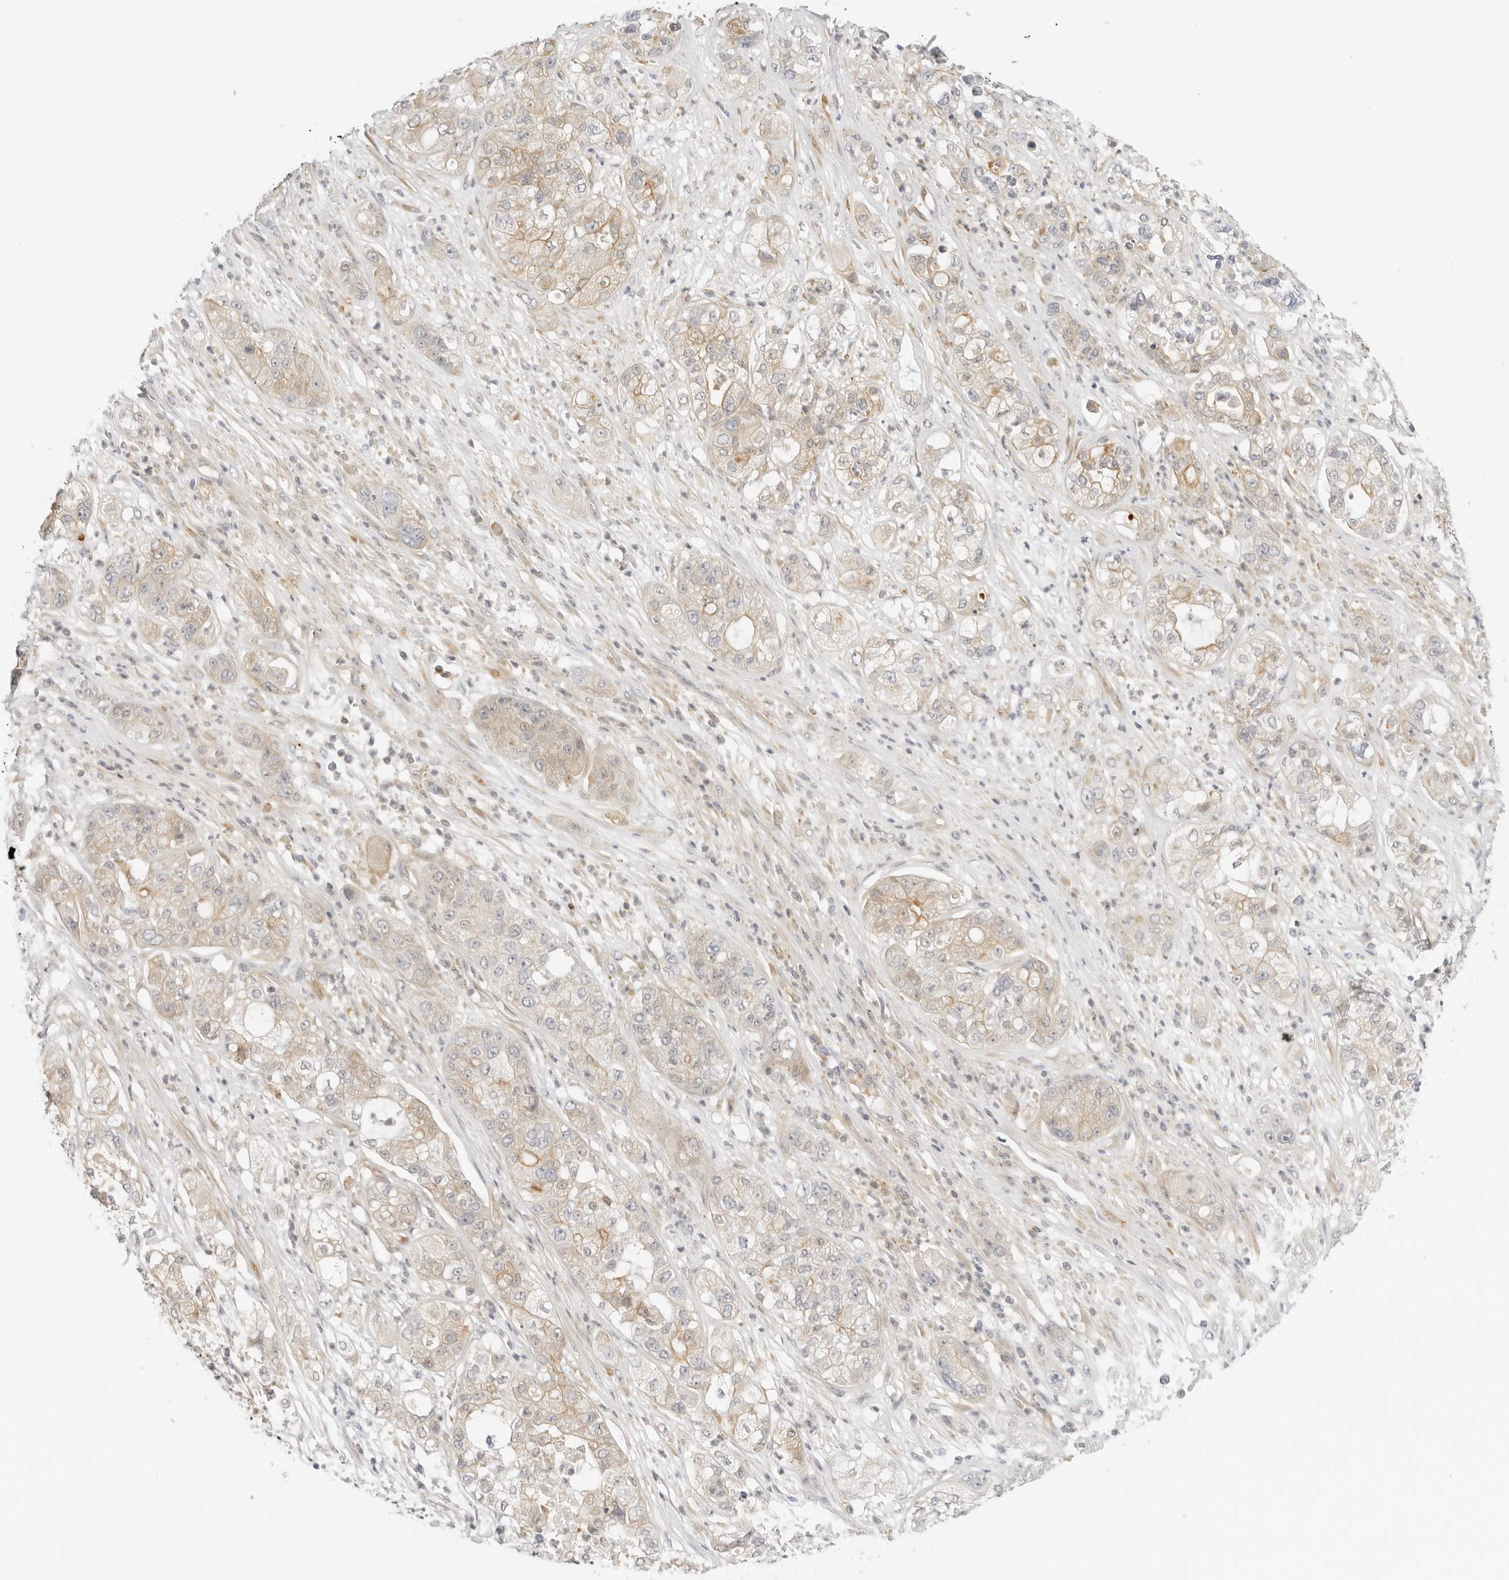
{"staining": {"intensity": "weak", "quantity": "25%-75%", "location": "cytoplasmic/membranous"}, "tissue": "pancreatic cancer", "cell_type": "Tumor cells", "image_type": "cancer", "snomed": [{"axis": "morphology", "description": "Adenocarcinoma, NOS"}, {"axis": "topography", "description": "Pancreas"}], "caption": "About 25%-75% of tumor cells in pancreatic cancer (adenocarcinoma) display weak cytoplasmic/membranous protein positivity as visualized by brown immunohistochemical staining.", "gene": "OSCP1", "patient": {"sex": "female", "age": 78}}